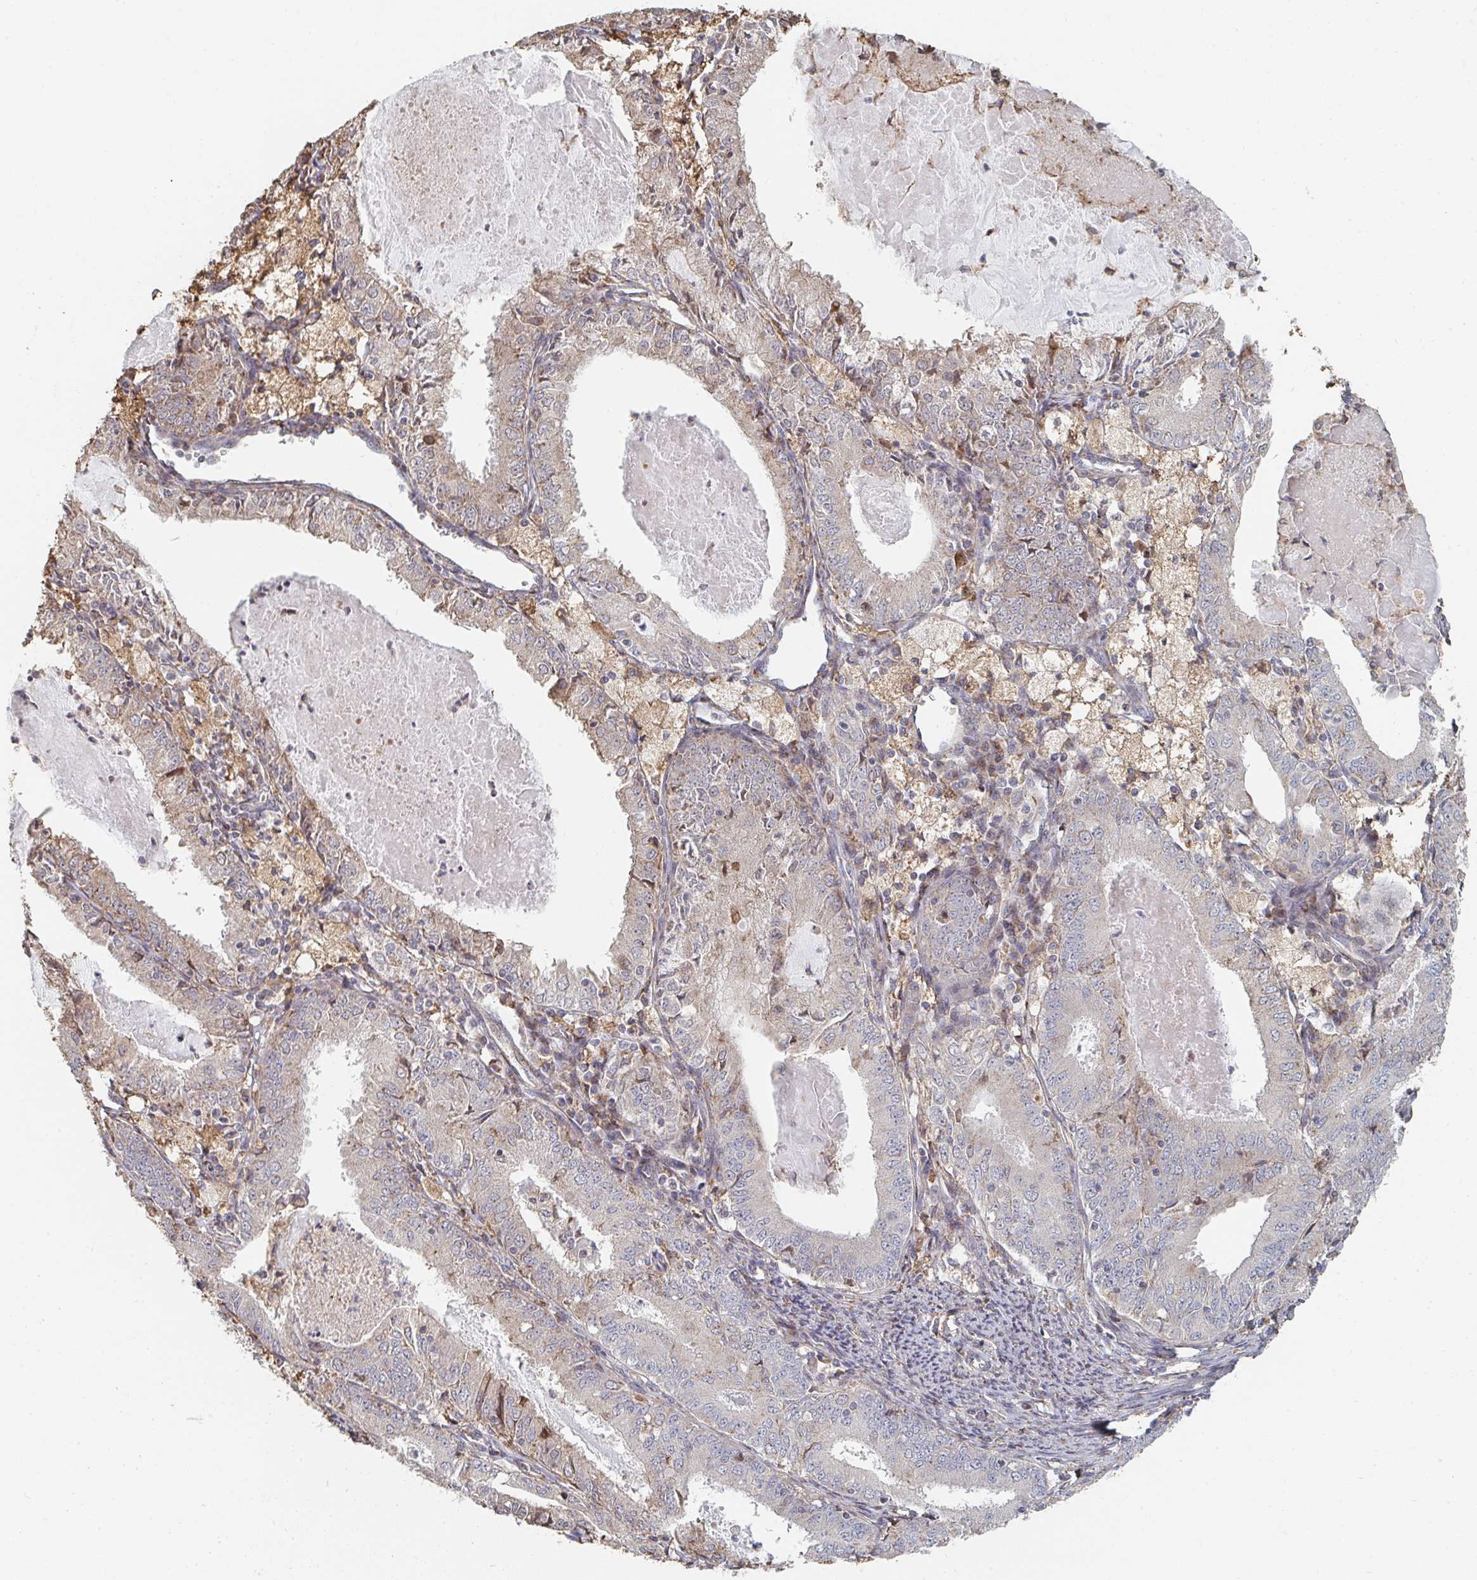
{"staining": {"intensity": "weak", "quantity": "<25%", "location": "cytoplasmic/membranous"}, "tissue": "endometrial cancer", "cell_type": "Tumor cells", "image_type": "cancer", "snomed": [{"axis": "morphology", "description": "Adenocarcinoma, NOS"}, {"axis": "topography", "description": "Endometrium"}], "caption": "Image shows no significant protein staining in tumor cells of endometrial cancer (adenocarcinoma). (DAB immunohistochemistry (IHC), high magnification).", "gene": "PTEN", "patient": {"sex": "female", "age": 57}}